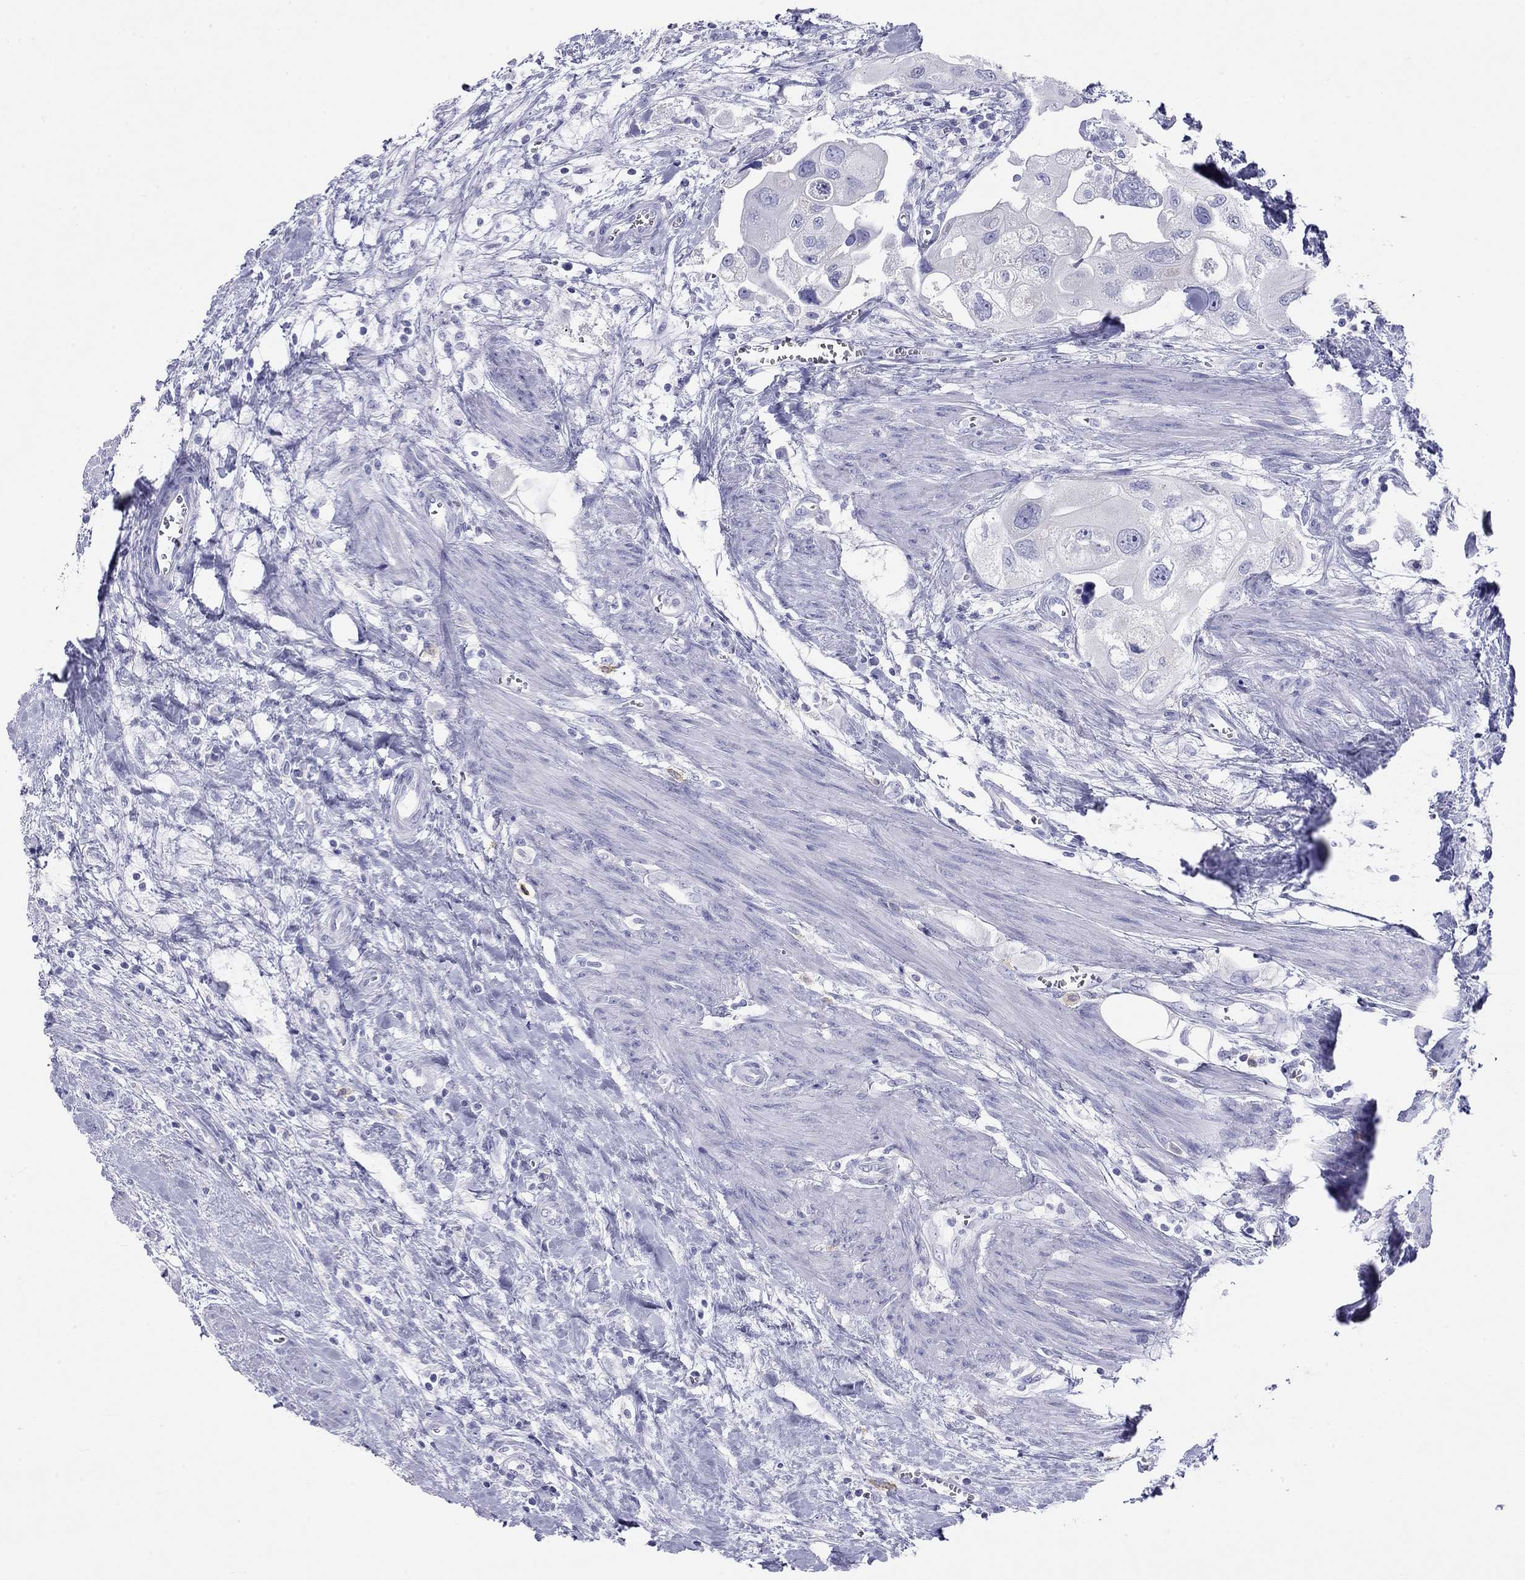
{"staining": {"intensity": "negative", "quantity": "none", "location": "none"}, "tissue": "urothelial cancer", "cell_type": "Tumor cells", "image_type": "cancer", "snomed": [{"axis": "morphology", "description": "Urothelial carcinoma, High grade"}, {"axis": "topography", "description": "Urinary bladder"}], "caption": "The immunohistochemistry (IHC) histopathology image has no significant positivity in tumor cells of urothelial cancer tissue. (Brightfield microscopy of DAB IHC at high magnification).", "gene": "DPY19L2", "patient": {"sex": "male", "age": 59}}